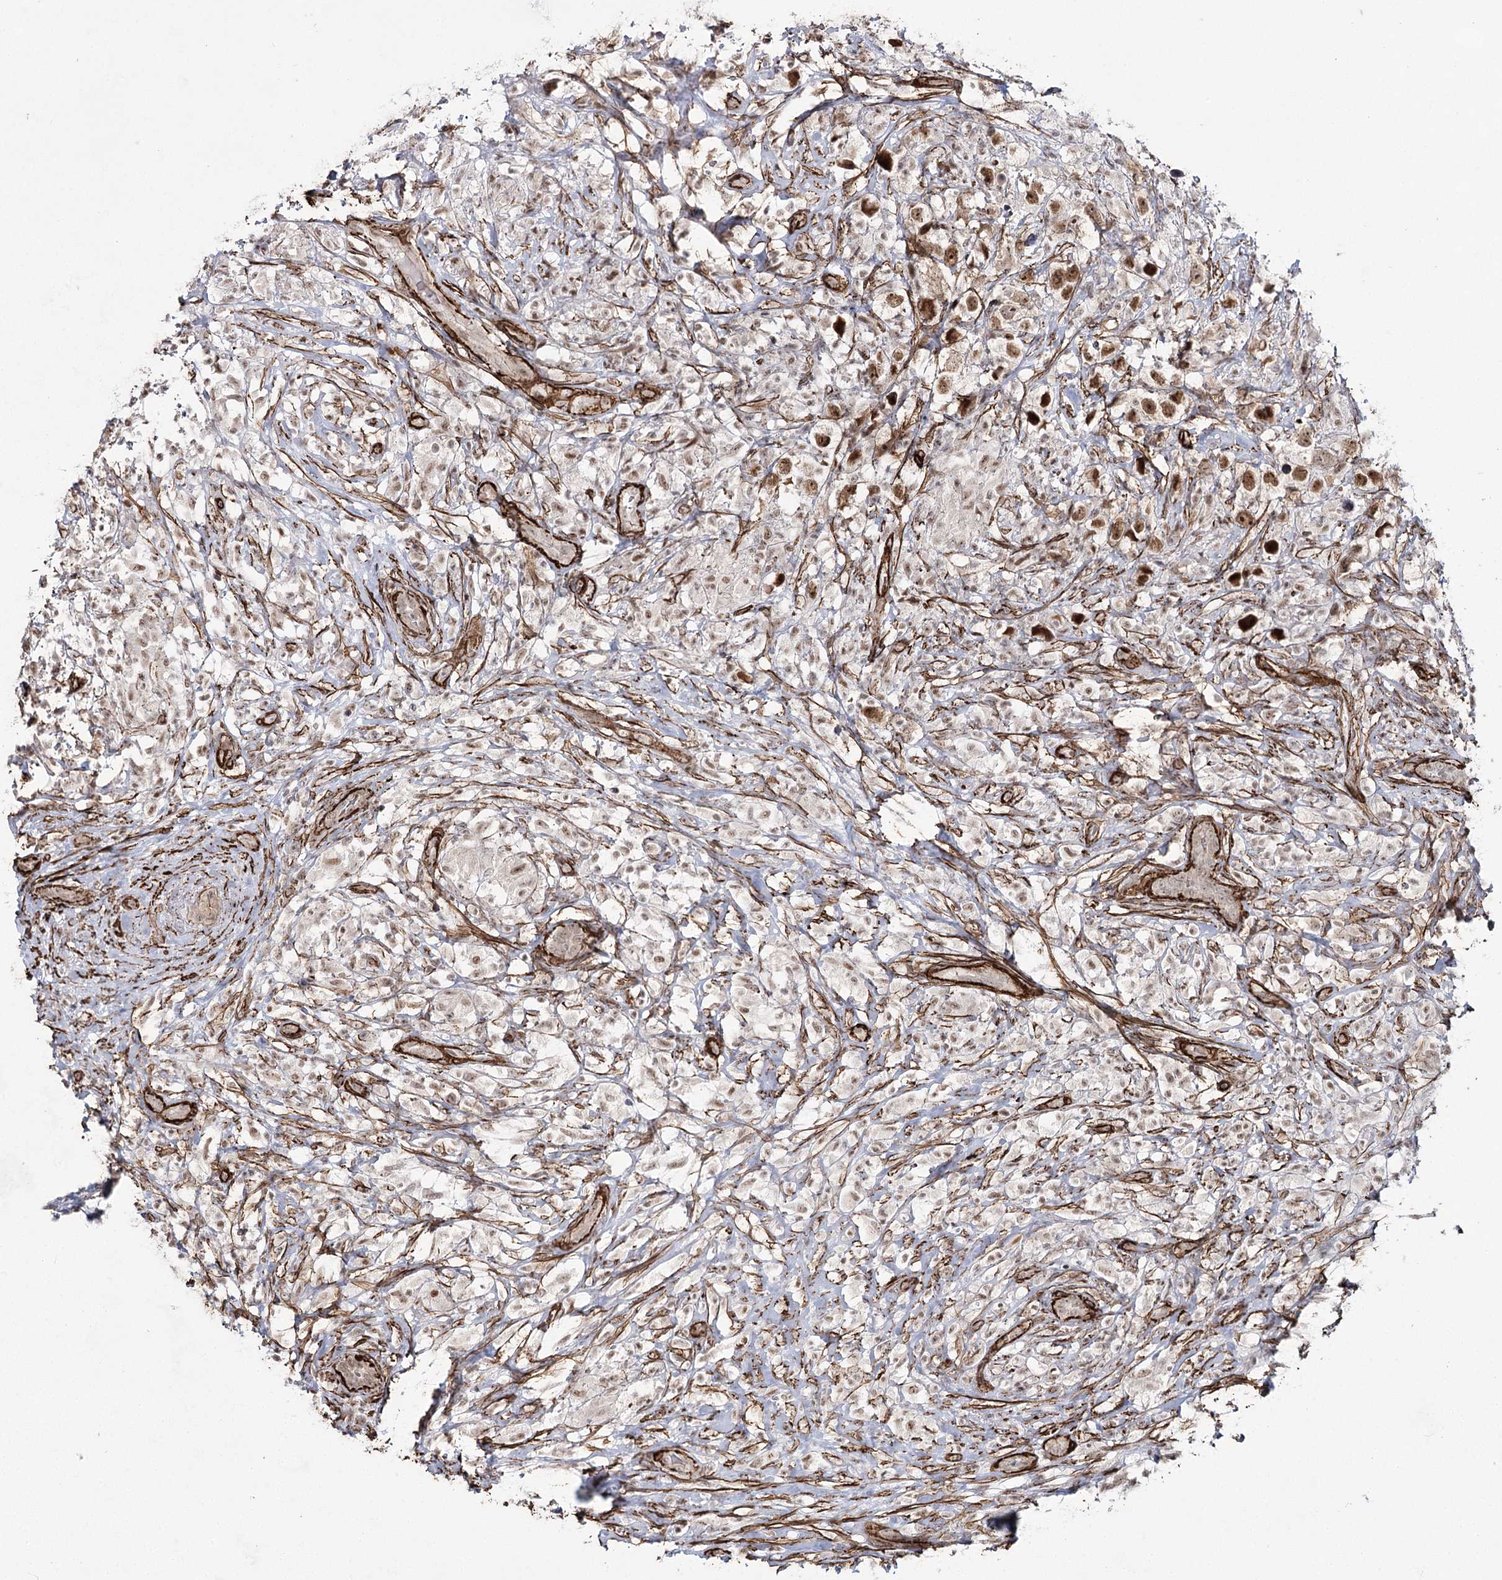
{"staining": {"intensity": "moderate", "quantity": ">75%", "location": "nuclear"}, "tissue": "testis cancer", "cell_type": "Tumor cells", "image_type": "cancer", "snomed": [{"axis": "morphology", "description": "Seminoma, NOS"}, {"axis": "topography", "description": "Testis"}], "caption": "A micrograph of human testis cancer stained for a protein shows moderate nuclear brown staining in tumor cells.", "gene": "CWF19L1", "patient": {"sex": "male", "age": 49}}